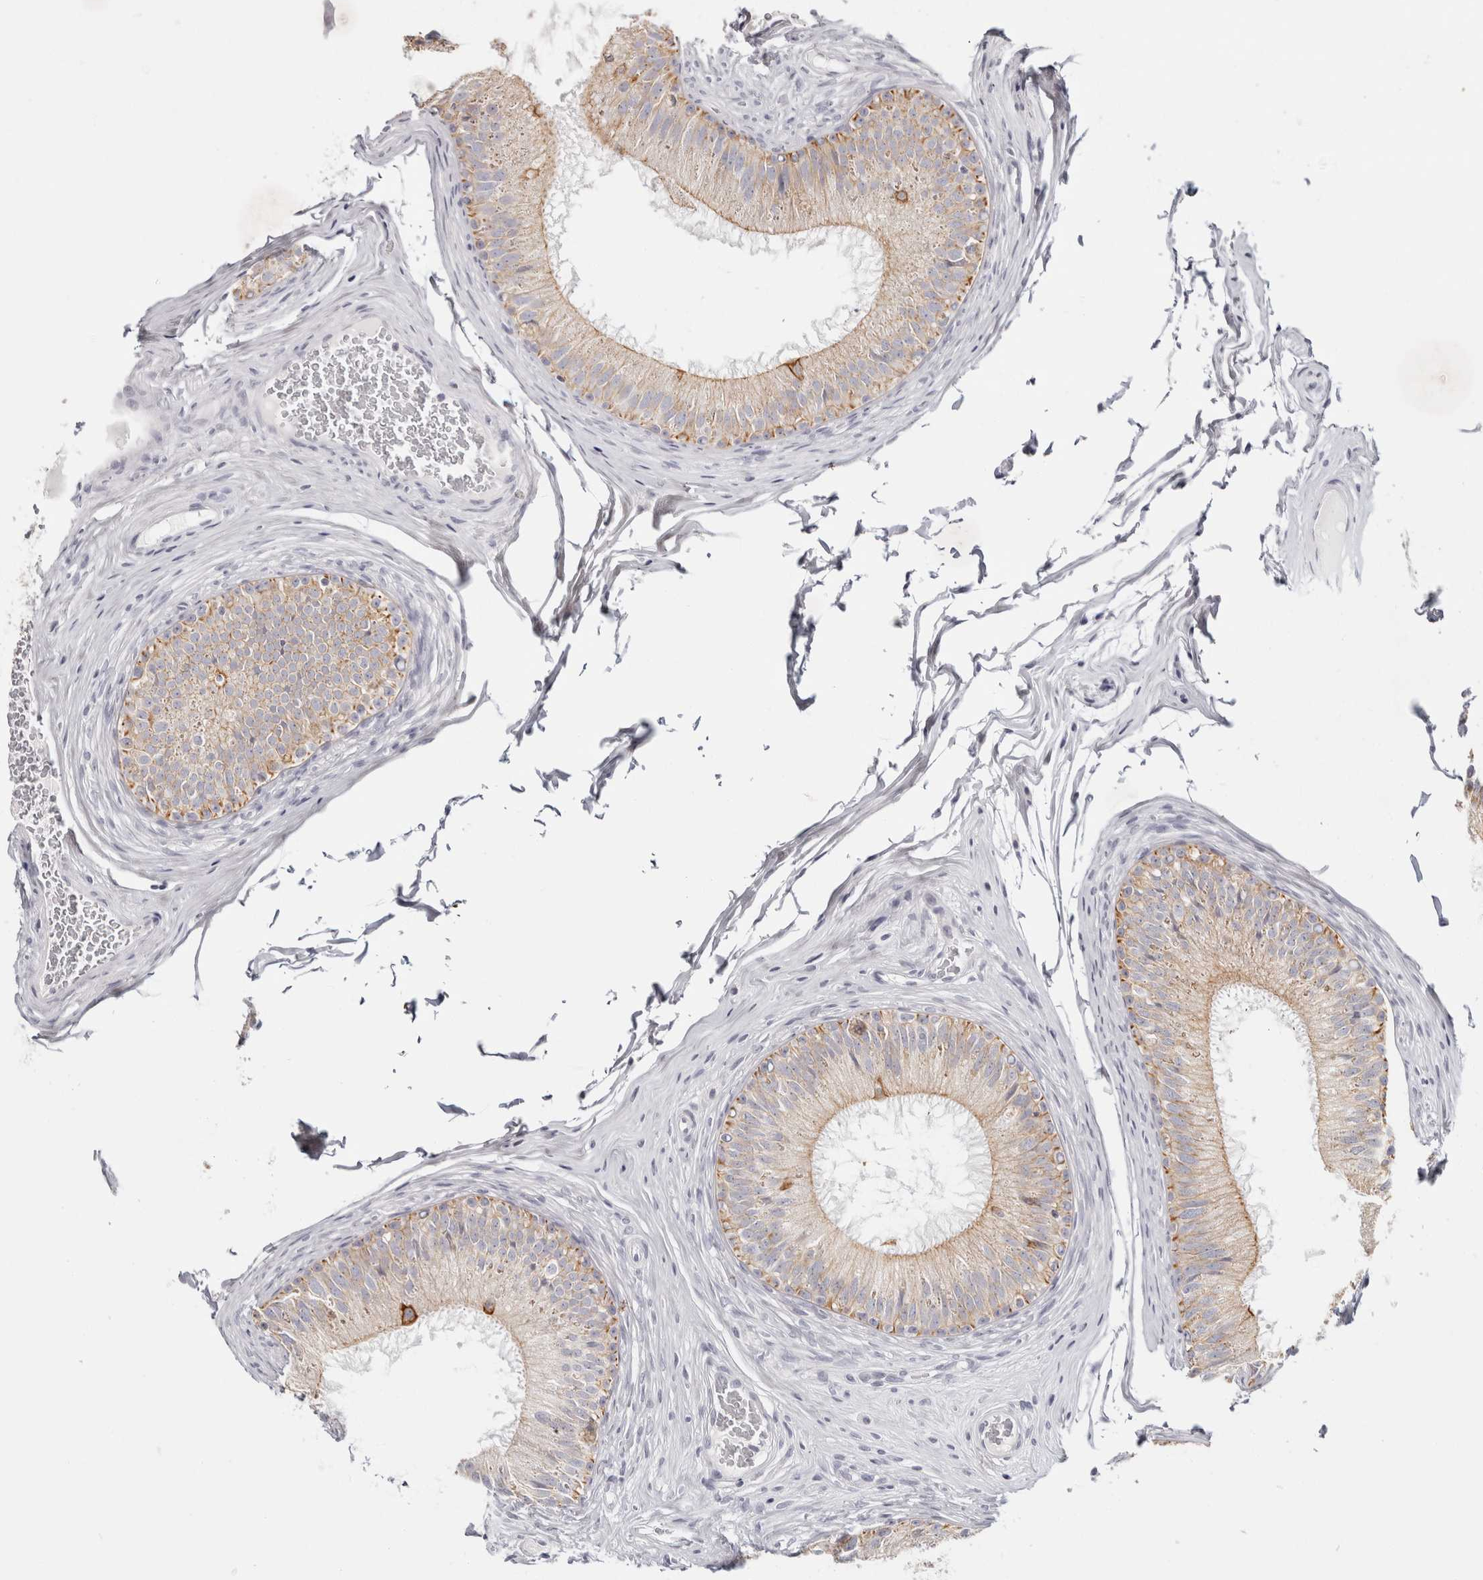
{"staining": {"intensity": "weak", "quantity": "<25%", "location": "cytoplasmic/membranous"}, "tissue": "epididymis", "cell_type": "Glandular cells", "image_type": "normal", "snomed": [{"axis": "morphology", "description": "Normal tissue, NOS"}, {"axis": "topography", "description": "Epididymis"}], "caption": "Epididymis stained for a protein using immunohistochemistry (IHC) displays no expression glandular cells.", "gene": "RPH3AL", "patient": {"sex": "male", "age": 32}}